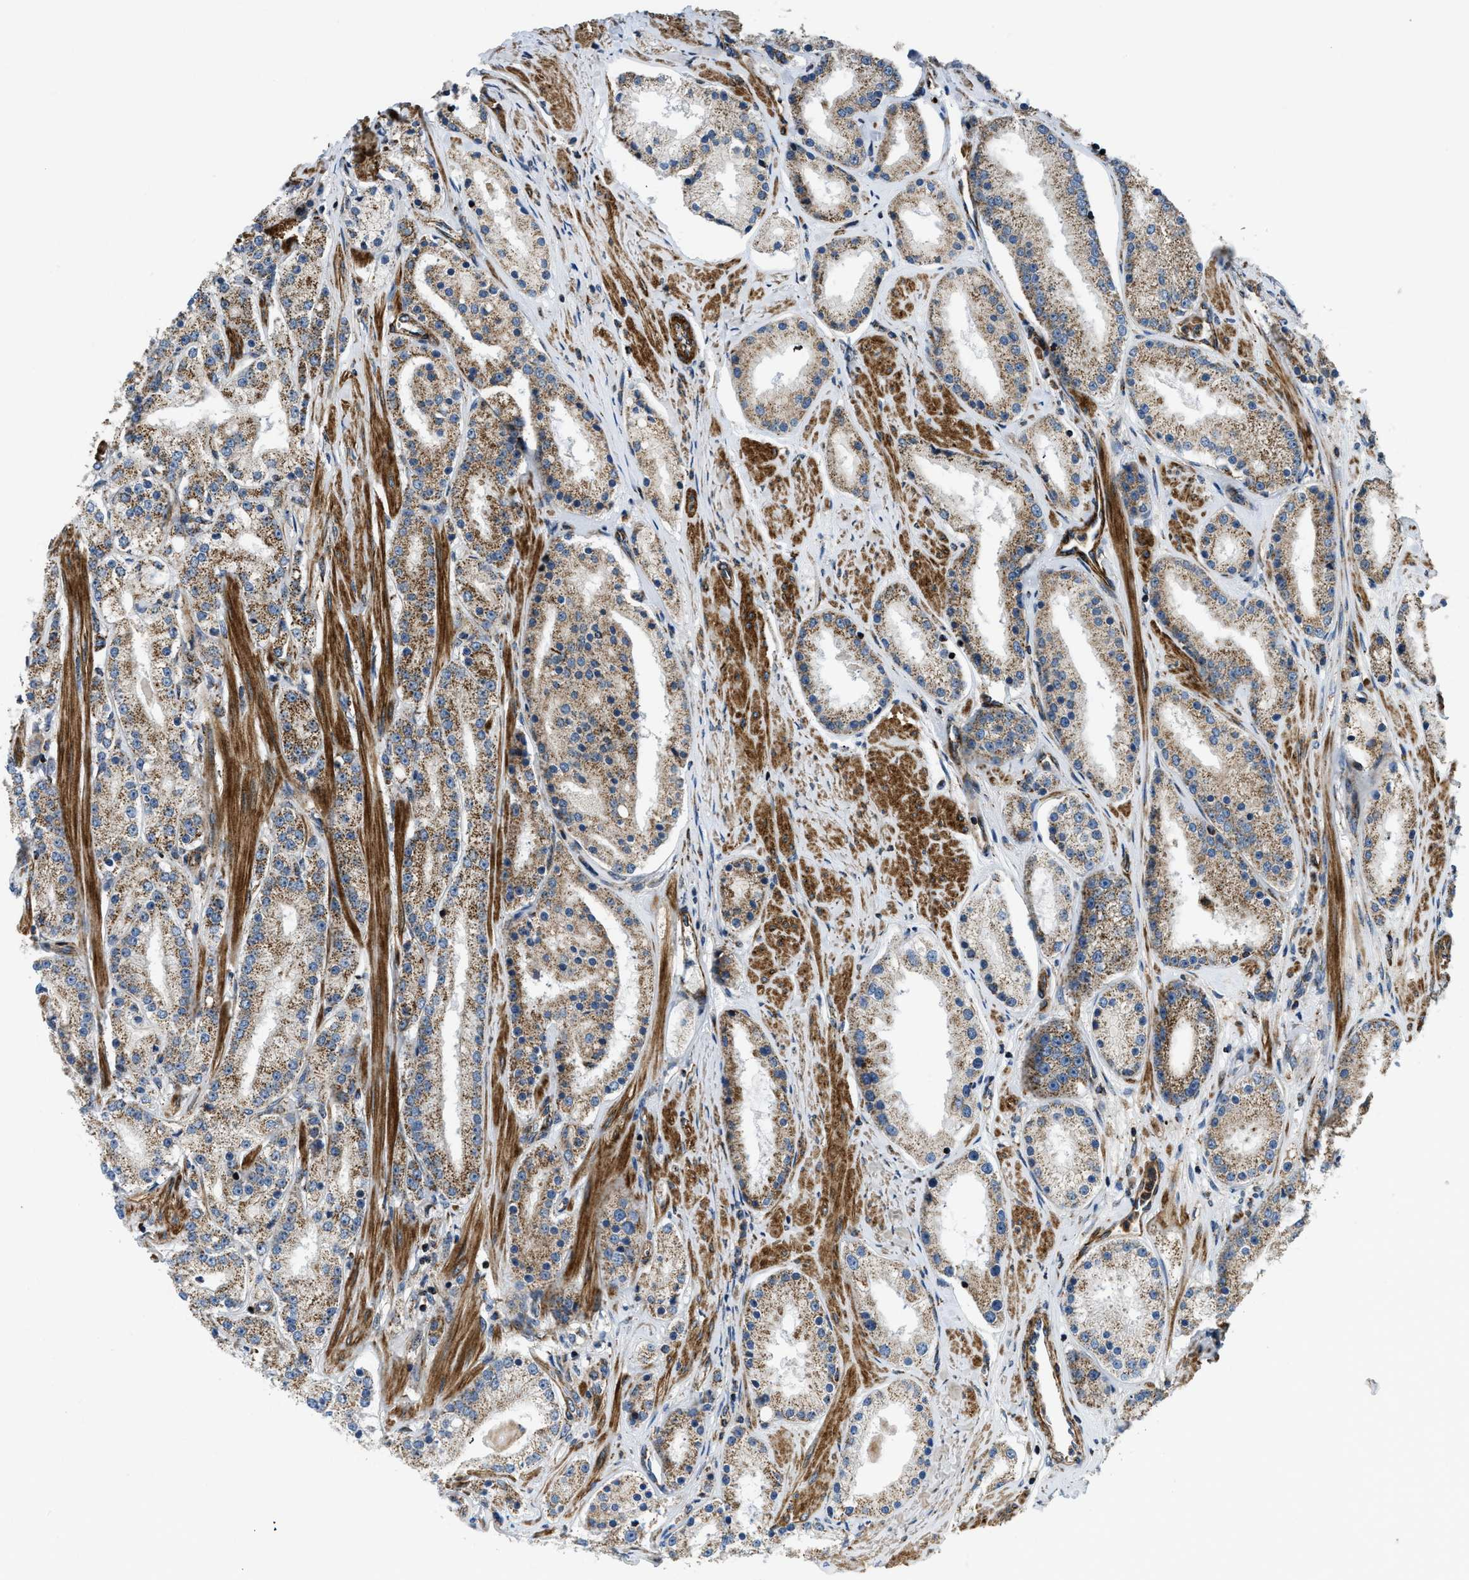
{"staining": {"intensity": "moderate", "quantity": ">75%", "location": "cytoplasmic/membranous"}, "tissue": "prostate cancer", "cell_type": "Tumor cells", "image_type": "cancer", "snomed": [{"axis": "morphology", "description": "Adenocarcinoma, Low grade"}, {"axis": "topography", "description": "Prostate"}], "caption": "Prostate cancer (low-grade adenocarcinoma) was stained to show a protein in brown. There is medium levels of moderate cytoplasmic/membranous positivity in about >75% of tumor cells. (Stains: DAB in brown, nuclei in blue, Microscopy: brightfield microscopy at high magnification).", "gene": "GSDME", "patient": {"sex": "male", "age": 63}}